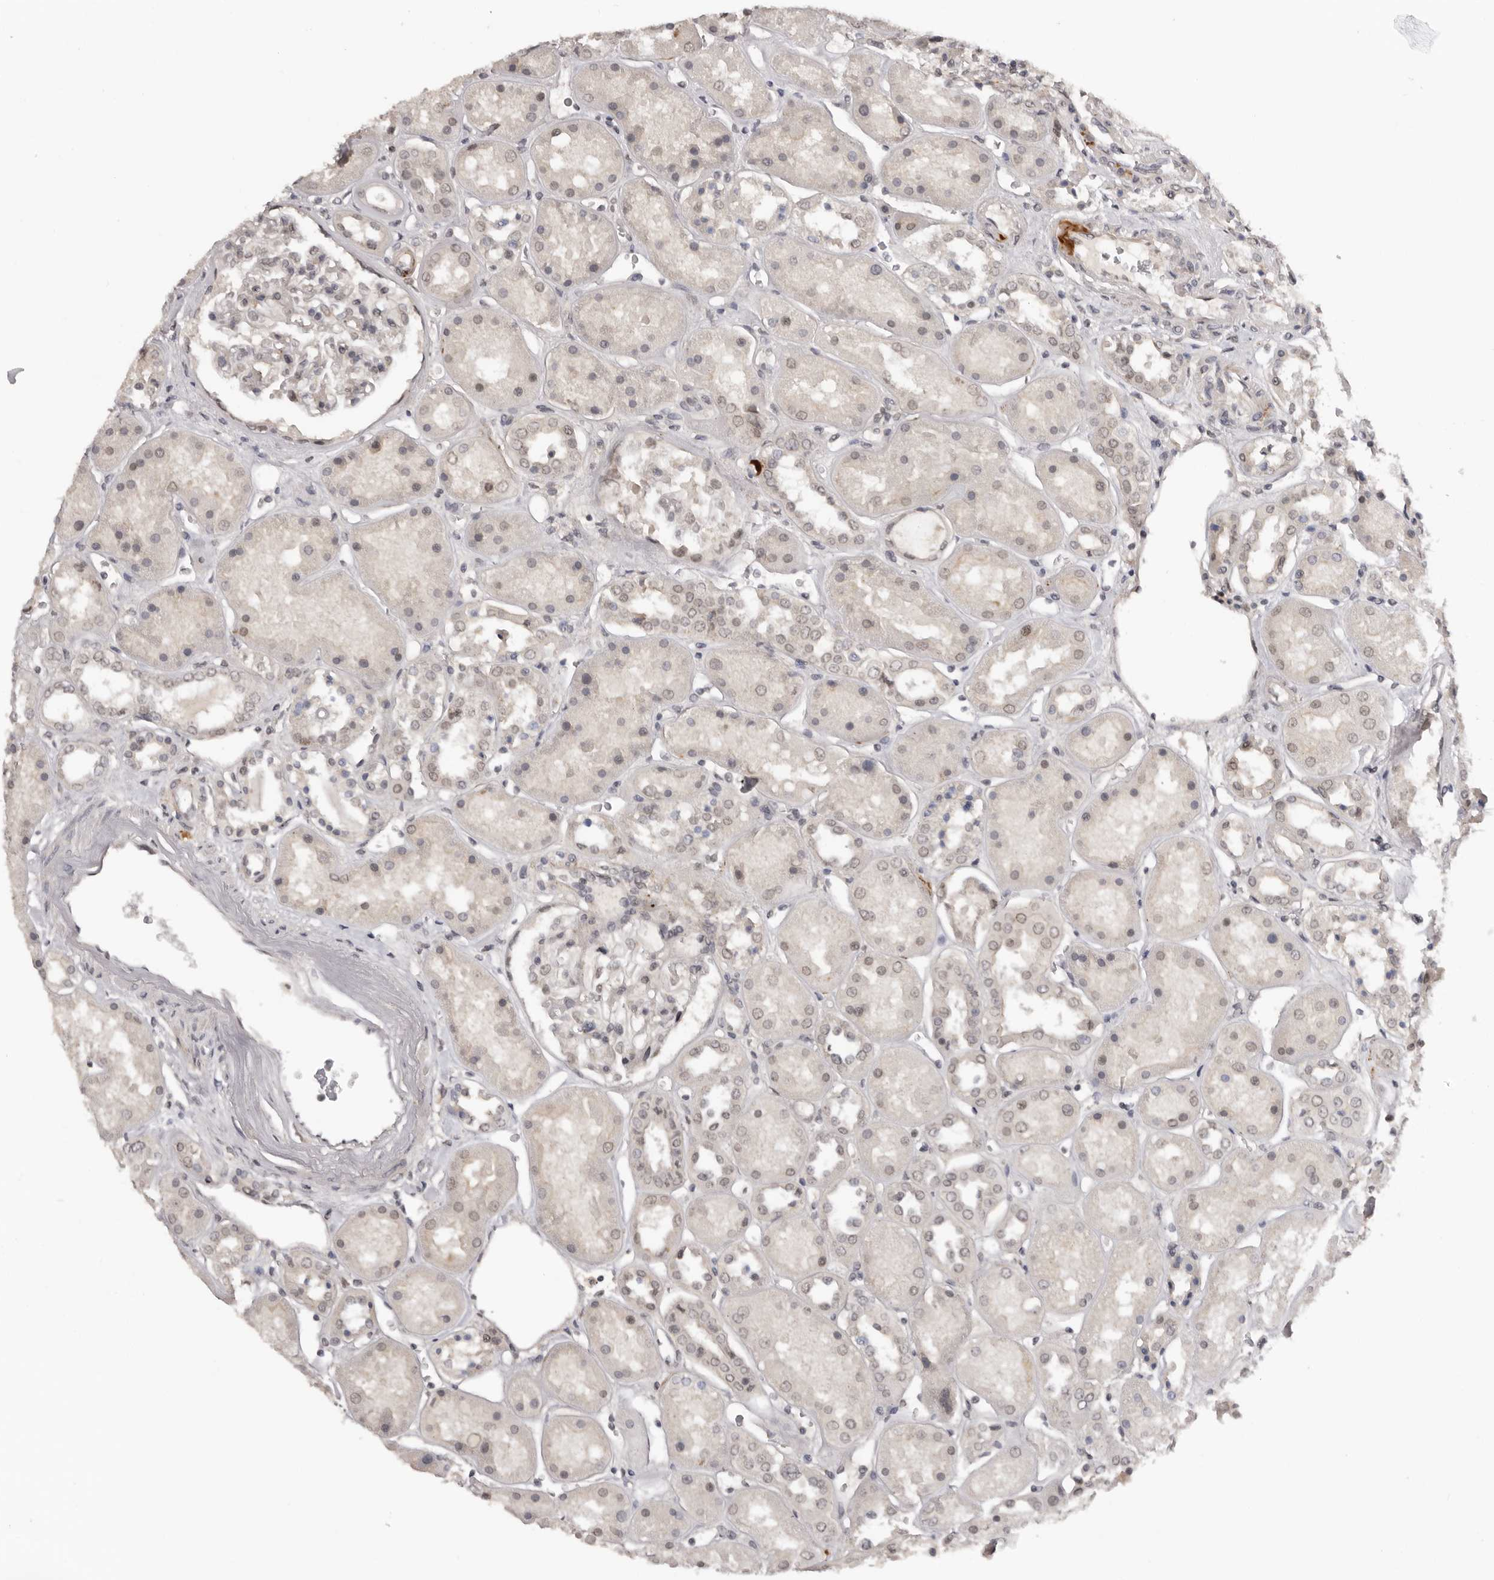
{"staining": {"intensity": "weak", "quantity": "25%-75%", "location": "nuclear"}, "tissue": "kidney", "cell_type": "Cells in glomeruli", "image_type": "normal", "snomed": [{"axis": "morphology", "description": "Normal tissue, NOS"}, {"axis": "topography", "description": "Kidney"}], "caption": "Approximately 25%-75% of cells in glomeruli in normal kidney show weak nuclear protein expression as visualized by brown immunohistochemical staining.", "gene": "SRCAP", "patient": {"sex": "male", "age": 70}}